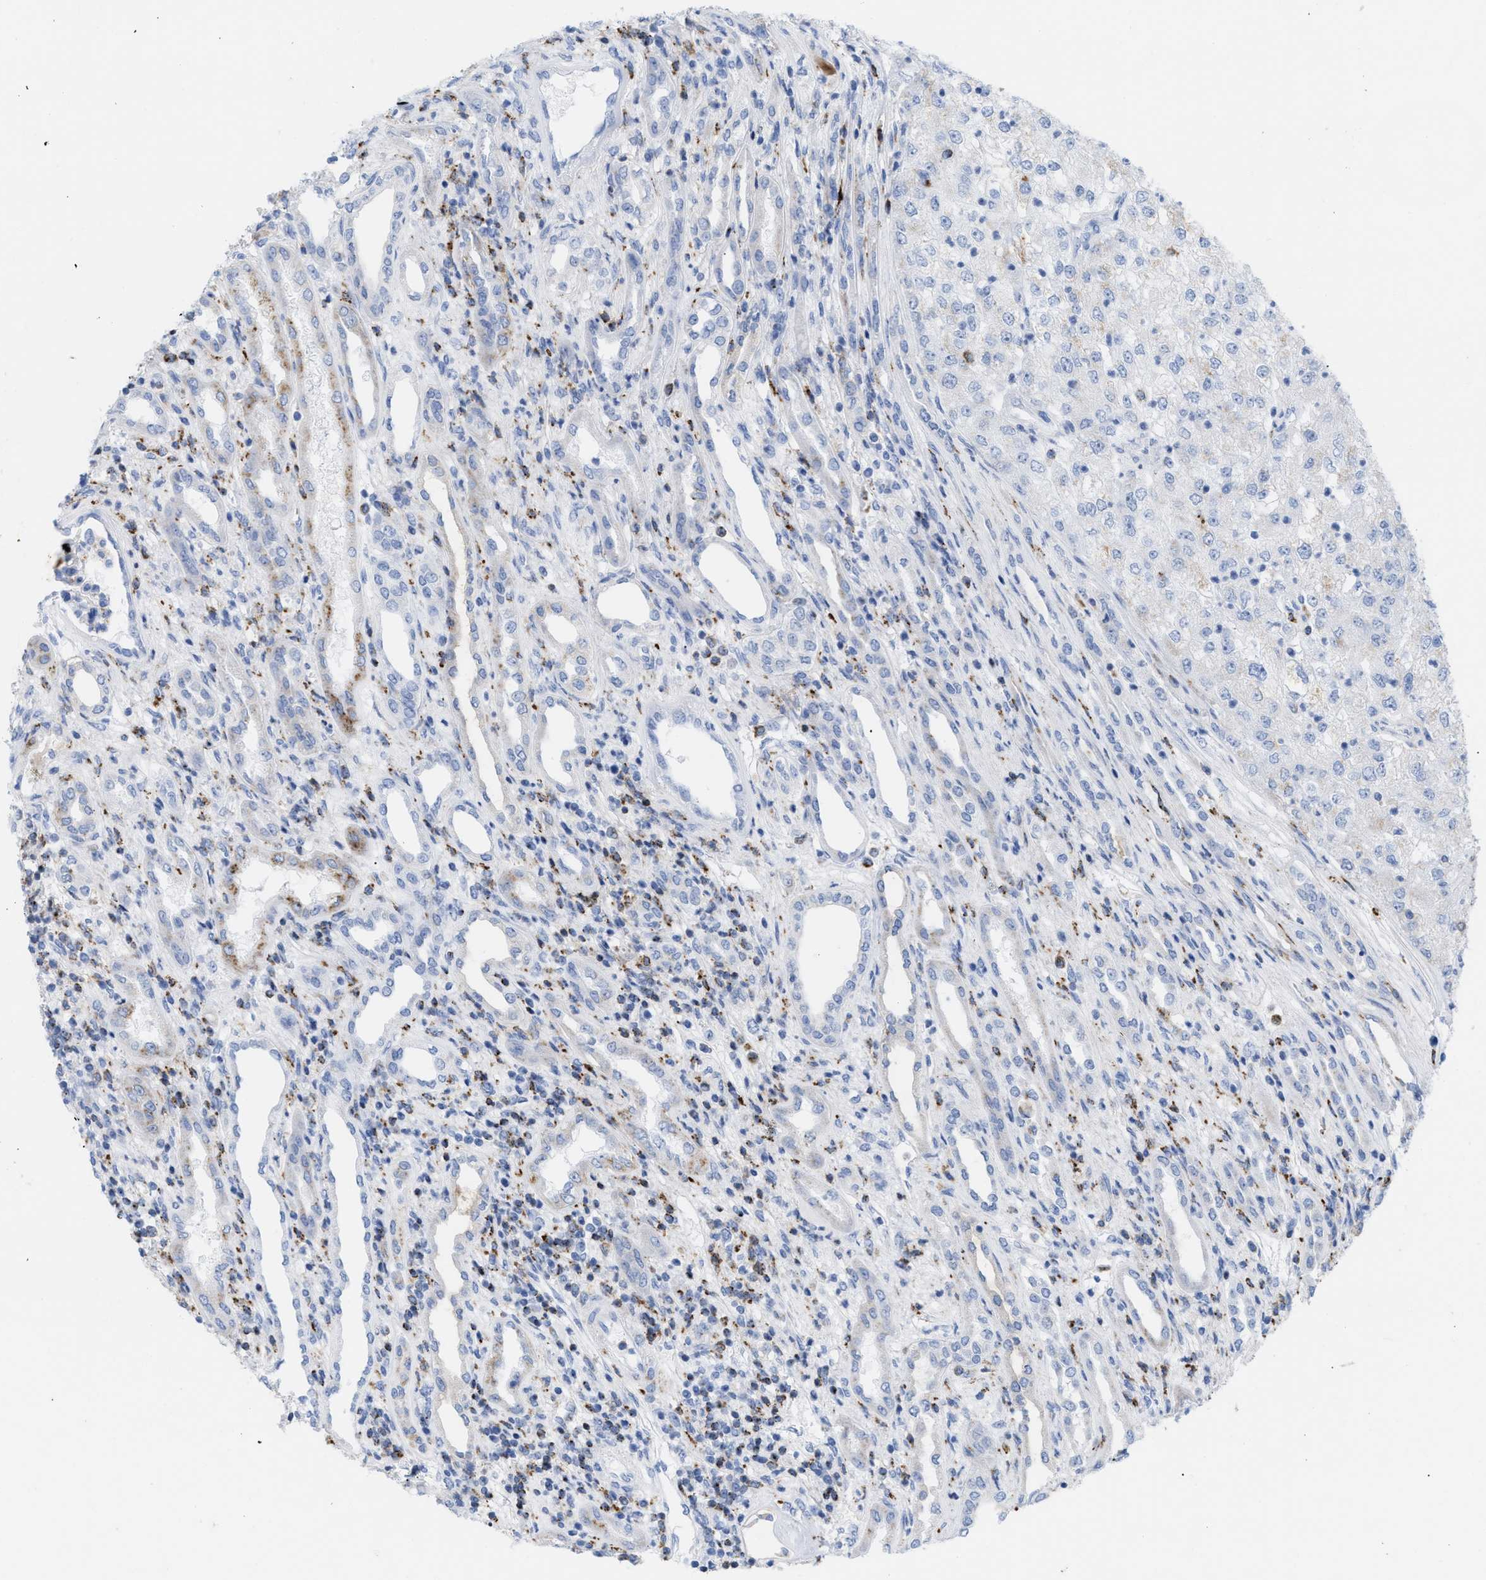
{"staining": {"intensity": "negative", "quantity": "none", "location": "none"}, "tissue": "renal cancer", "cell_type": "Tumor cells", "image_type": "cancer", "snomed": [{"axis": "morphology", "description": "Adenocarcinoma, NOS"}, {"axis": "topography", "description": "Kidney"}], "caption": "Tumor cells are negative for protein expression in human renal adenocarcinoma.", "gene": "DRAM2", "patient": {"sex": "female", "age": 54}}